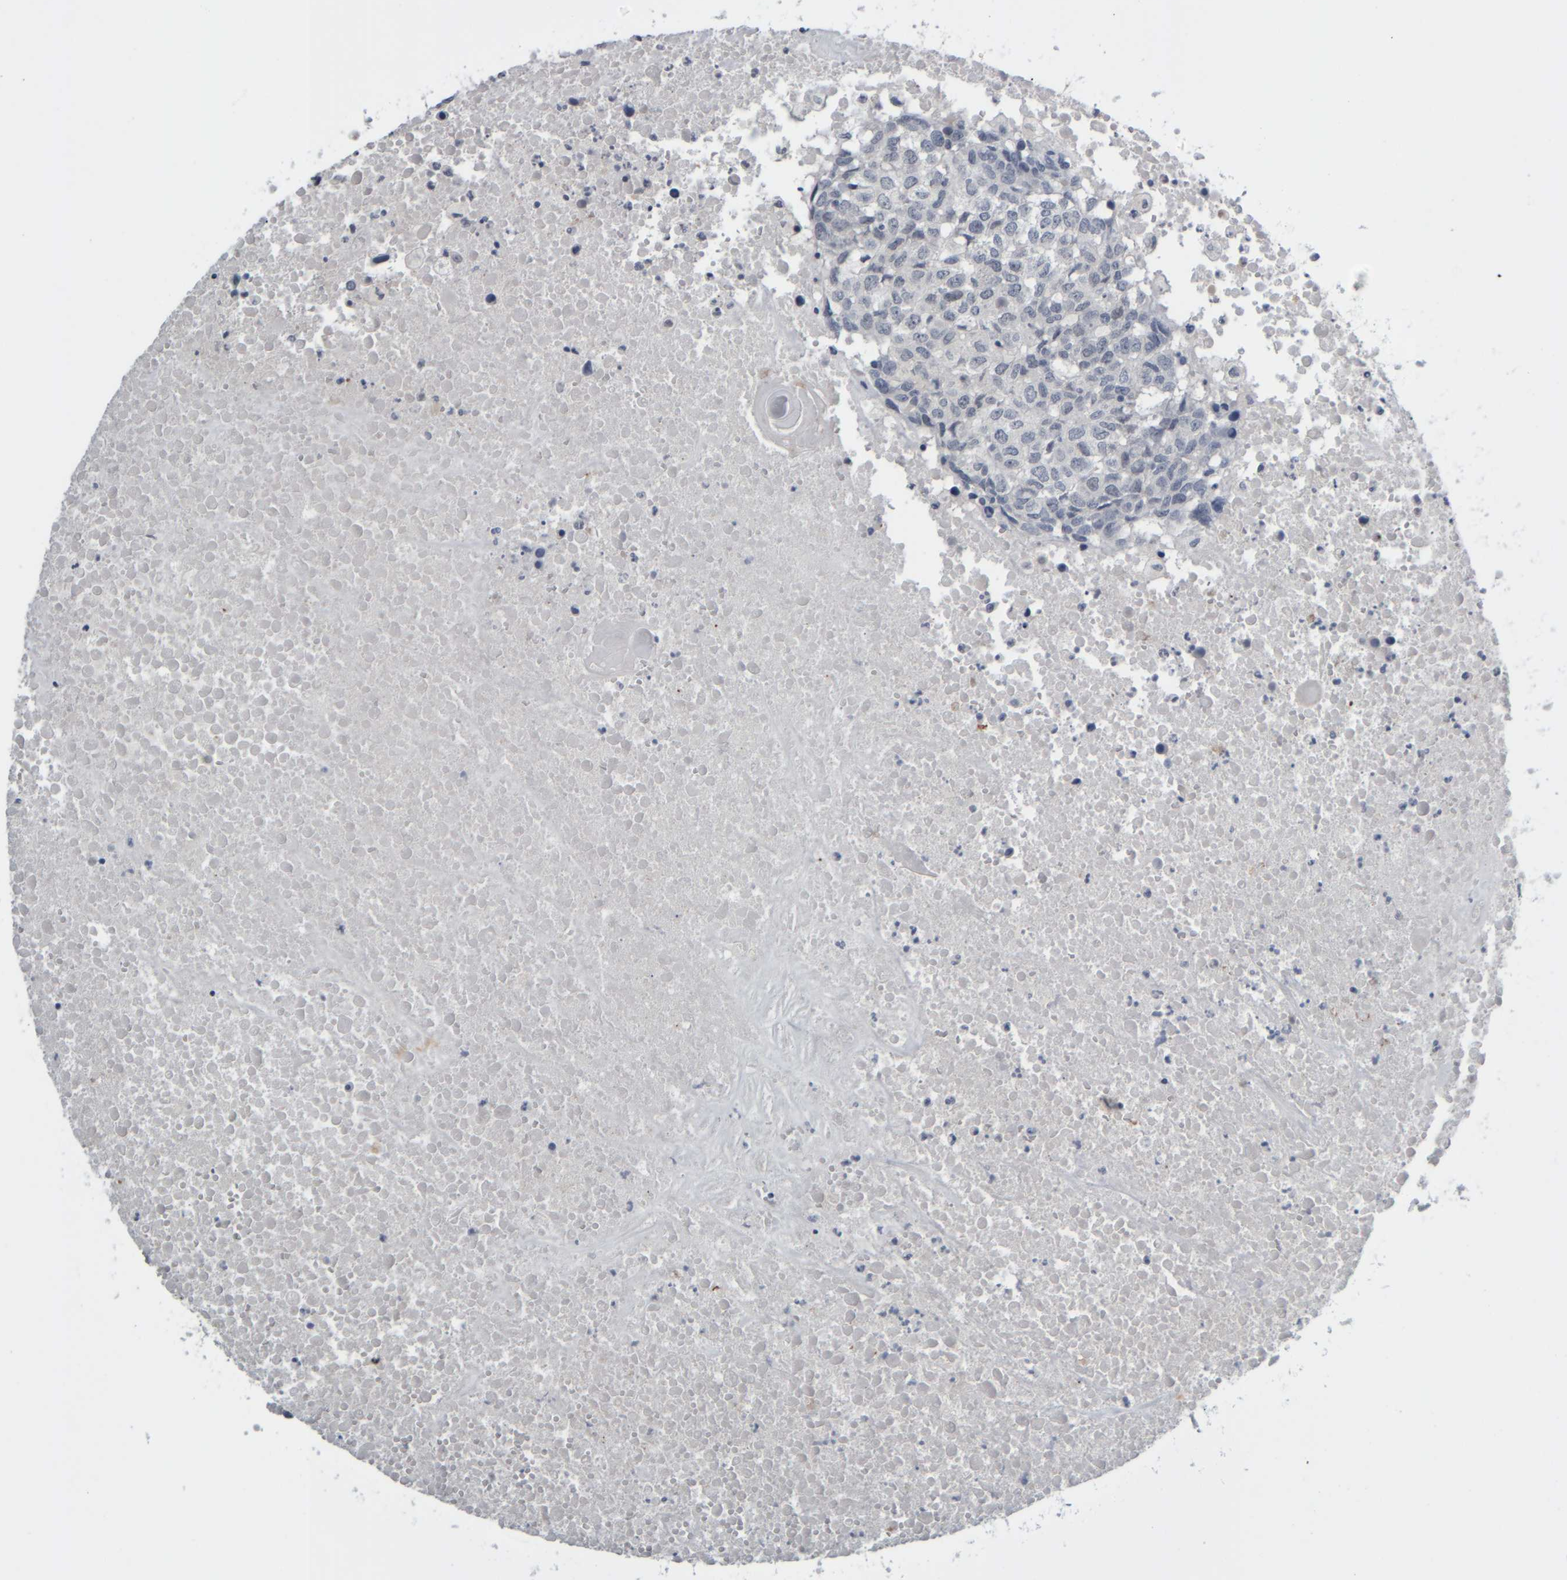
{"staining": {"intensity": "negative", "quantity": "none", "location": "none"}, "tissue": "head and neck cancer", "cell_type": "Tumor cells", "image_type": "cancer", "snomed": [{"axis": "morphology", "description": "Squamous cell carcinoma, NOS"}, {"axis": "topography", "description": "Head-Neck"}], "caption": "Immunohistochemistry of head and neck squamous cell carcinoma demonstrates no expression in tumor cells.", "gene": "COL14A1", "patient": {"sex": "male", "age": 66}}